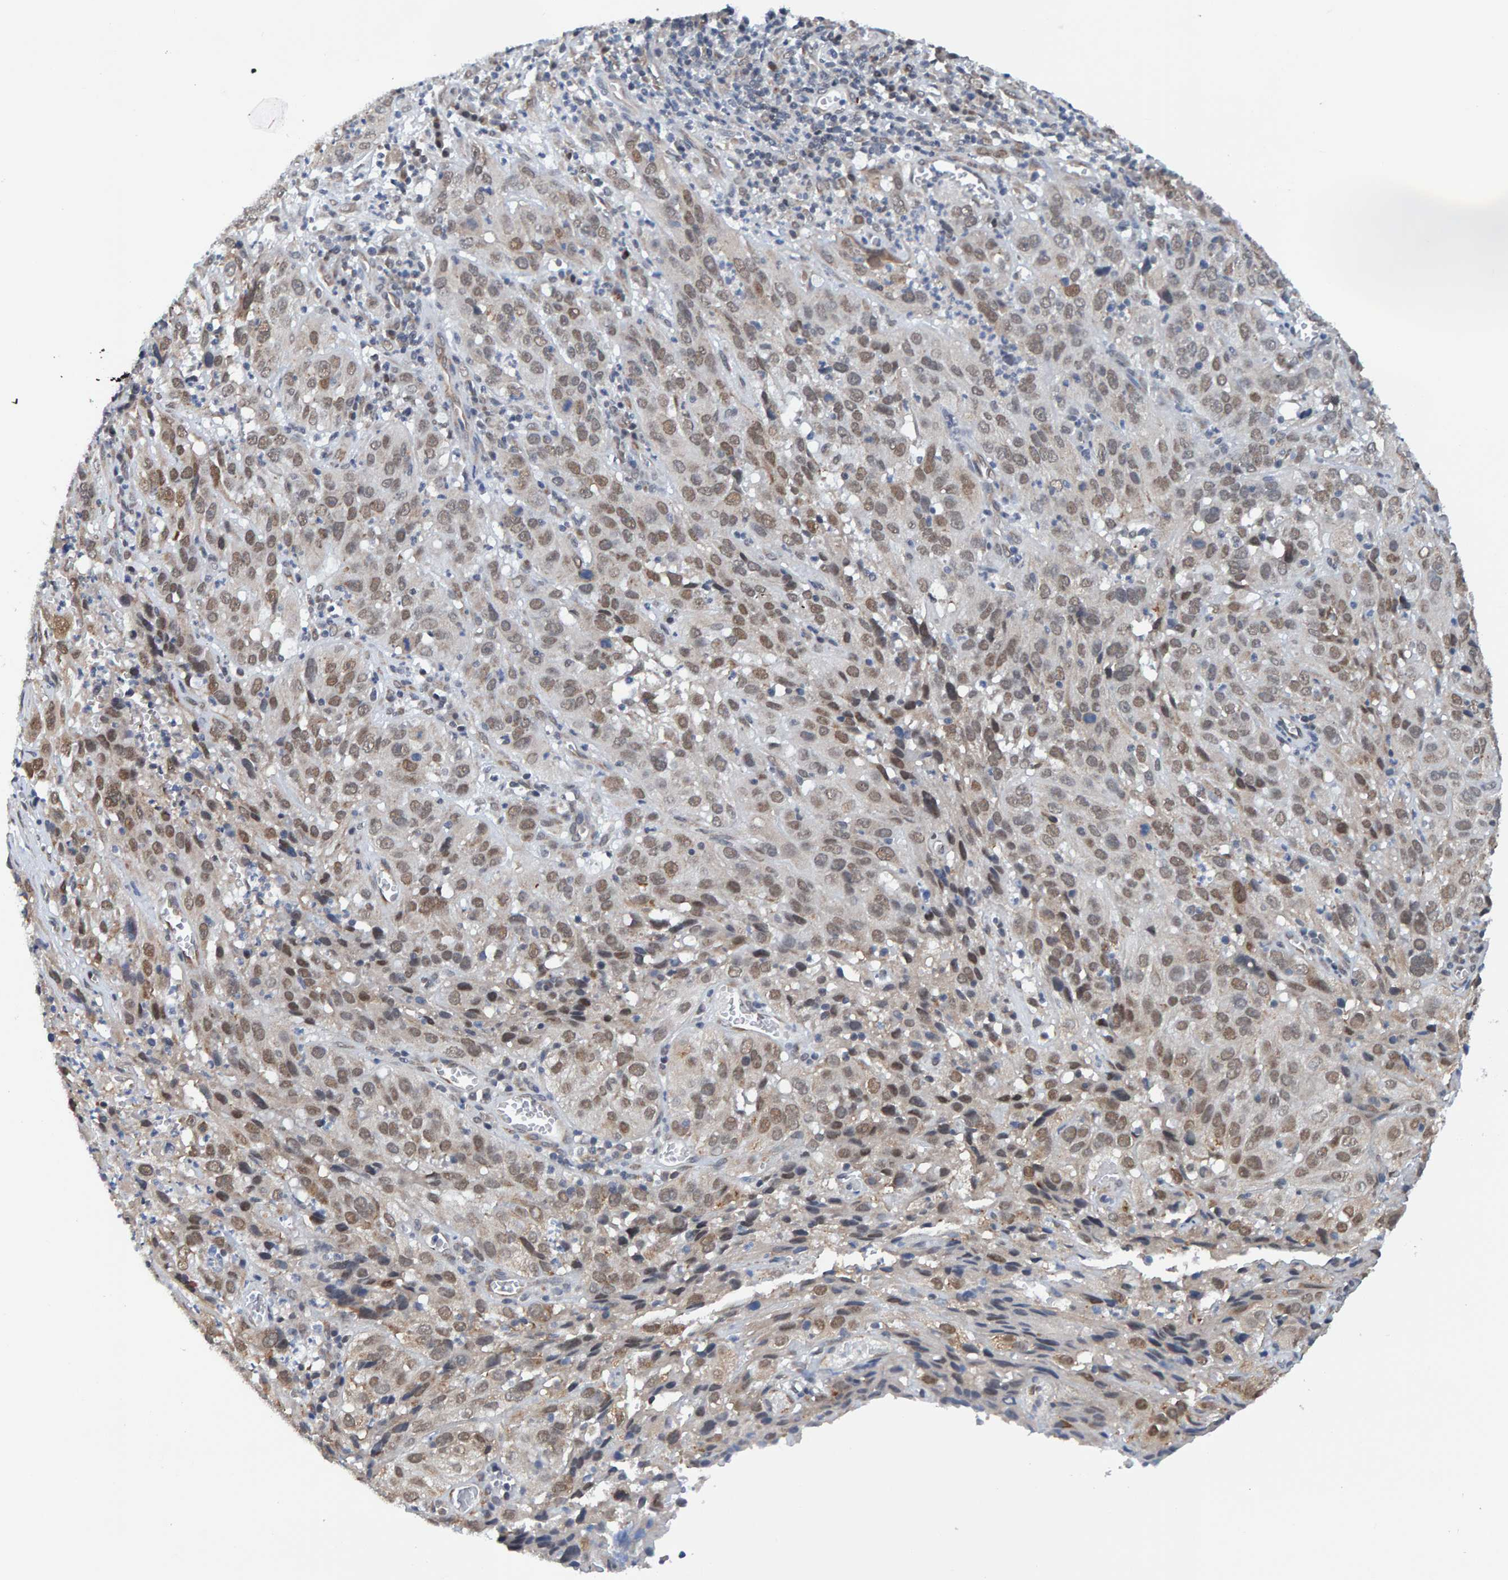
{"staining": {"intensity": "weak", "quantity": ">75%", "location": "nuclear"}, "tissue": "cervical cancer", "cell_type": "Tumor cells", "image_type": "cancer", "snomed": [{"axis": "morphology", "description": "Squamous cell carcinoma, NOS"}, {"axis": "topography", "description": "Cervix"}], "caption": "Human cervical cancer (squamous cell carcinoma) stained with a protein marker exhibits weak staining in tumor cells.", "gene": "SCRN2", "patient": {"sex": "female", "age": 32}}